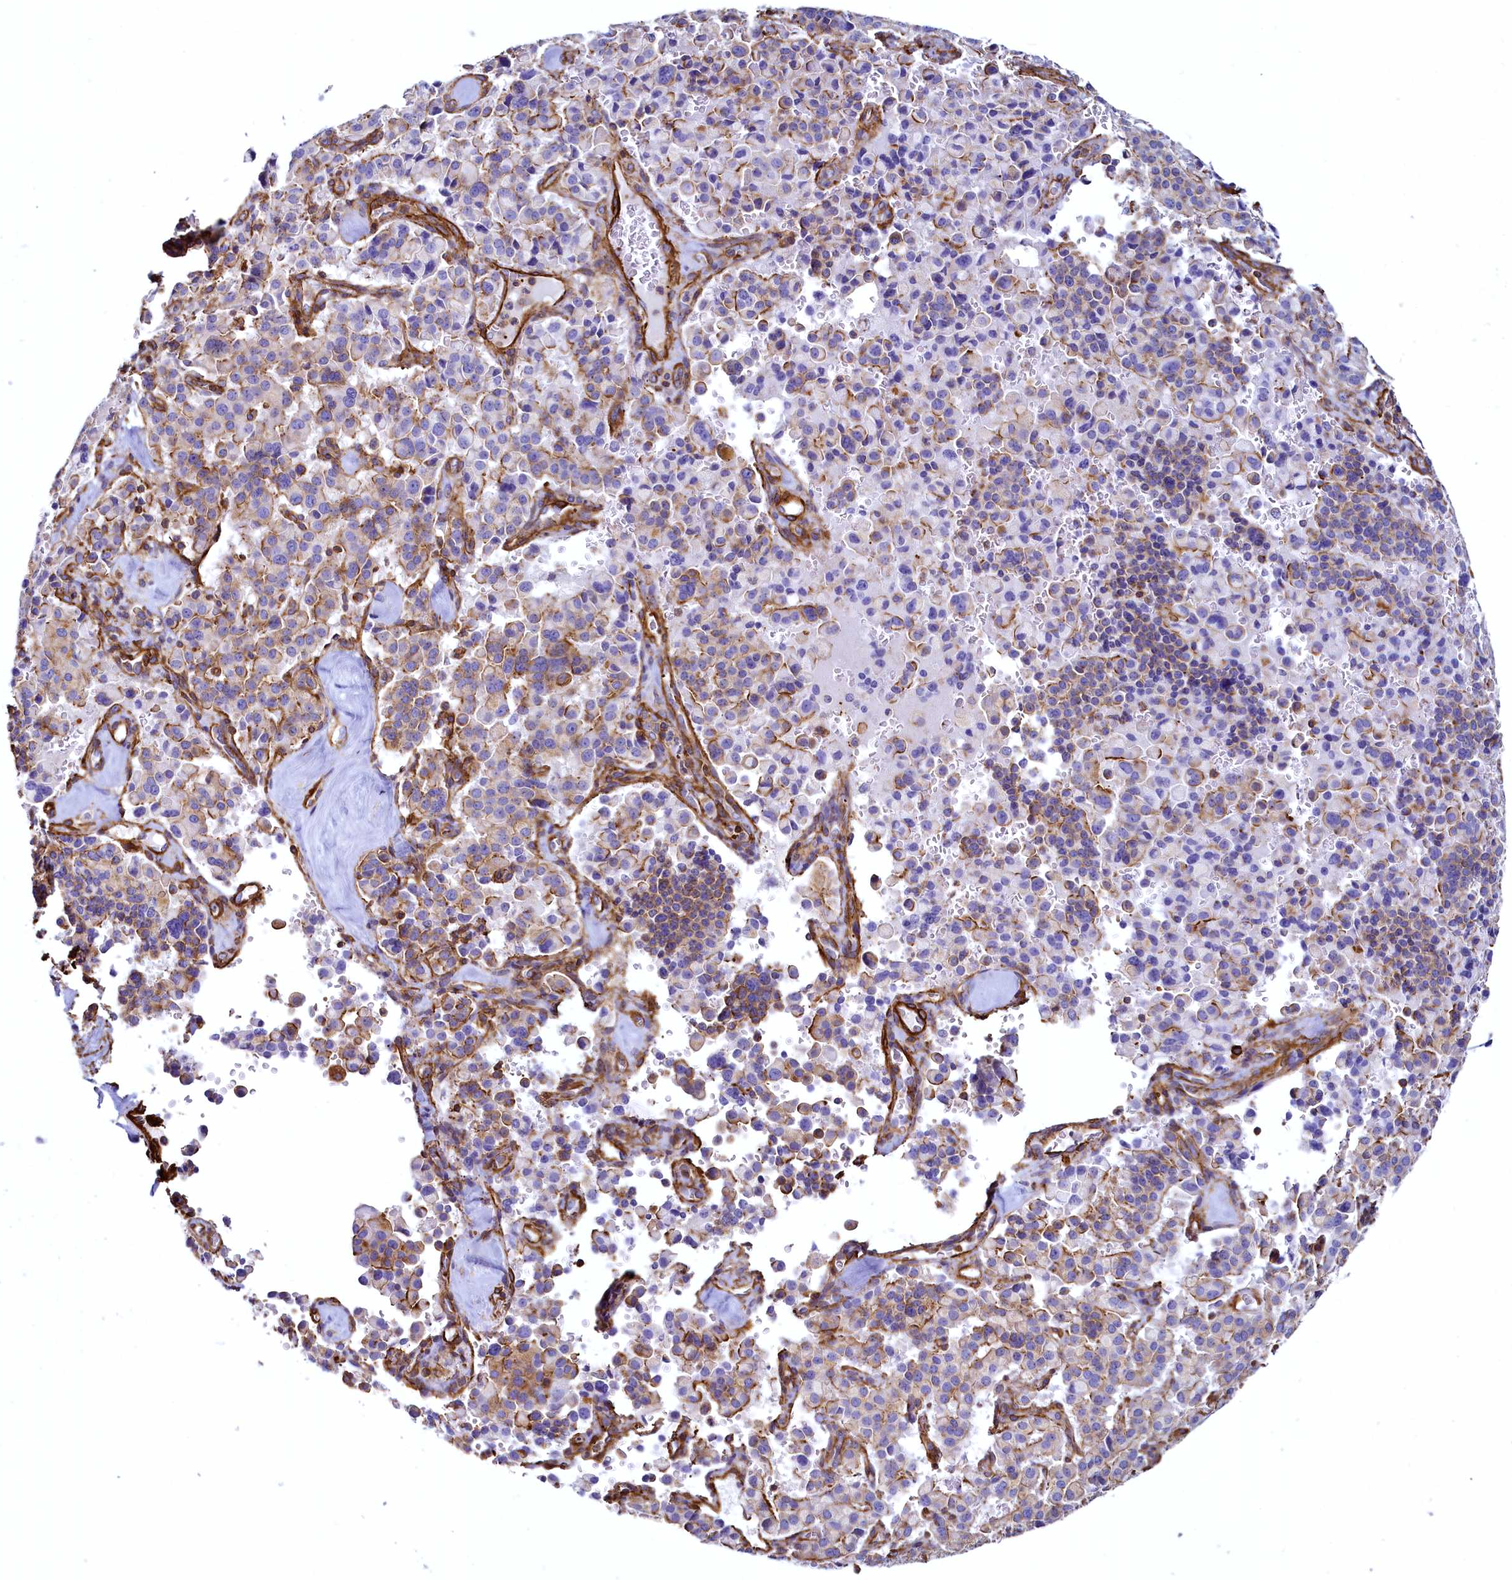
{"staining": {"intensity": "moderate", "quantity": "25%-75%", "location": "cytoplasmic/membranous"}, "tissue": "pancreatic cancer", "cell_type": "Tumor cells", "image_type": "cancer", "snomed": [{"axis": "morphology", "description": "Adenocarcinoma, NOS"}, {"axis": "topography", "description": "Pancreas"}], "caption": "A micrograph of human adenocarcinoma (pancreatic) stained for a protein shows moderate cytoplasmic/membranous brown staining in tumor cells. (DAB (3,3'-diaminobenzidine) IHC with brightfield microscopy, high magnification).", "gene": "THBS1", "patient": {"sex": "male", "age": 65}}